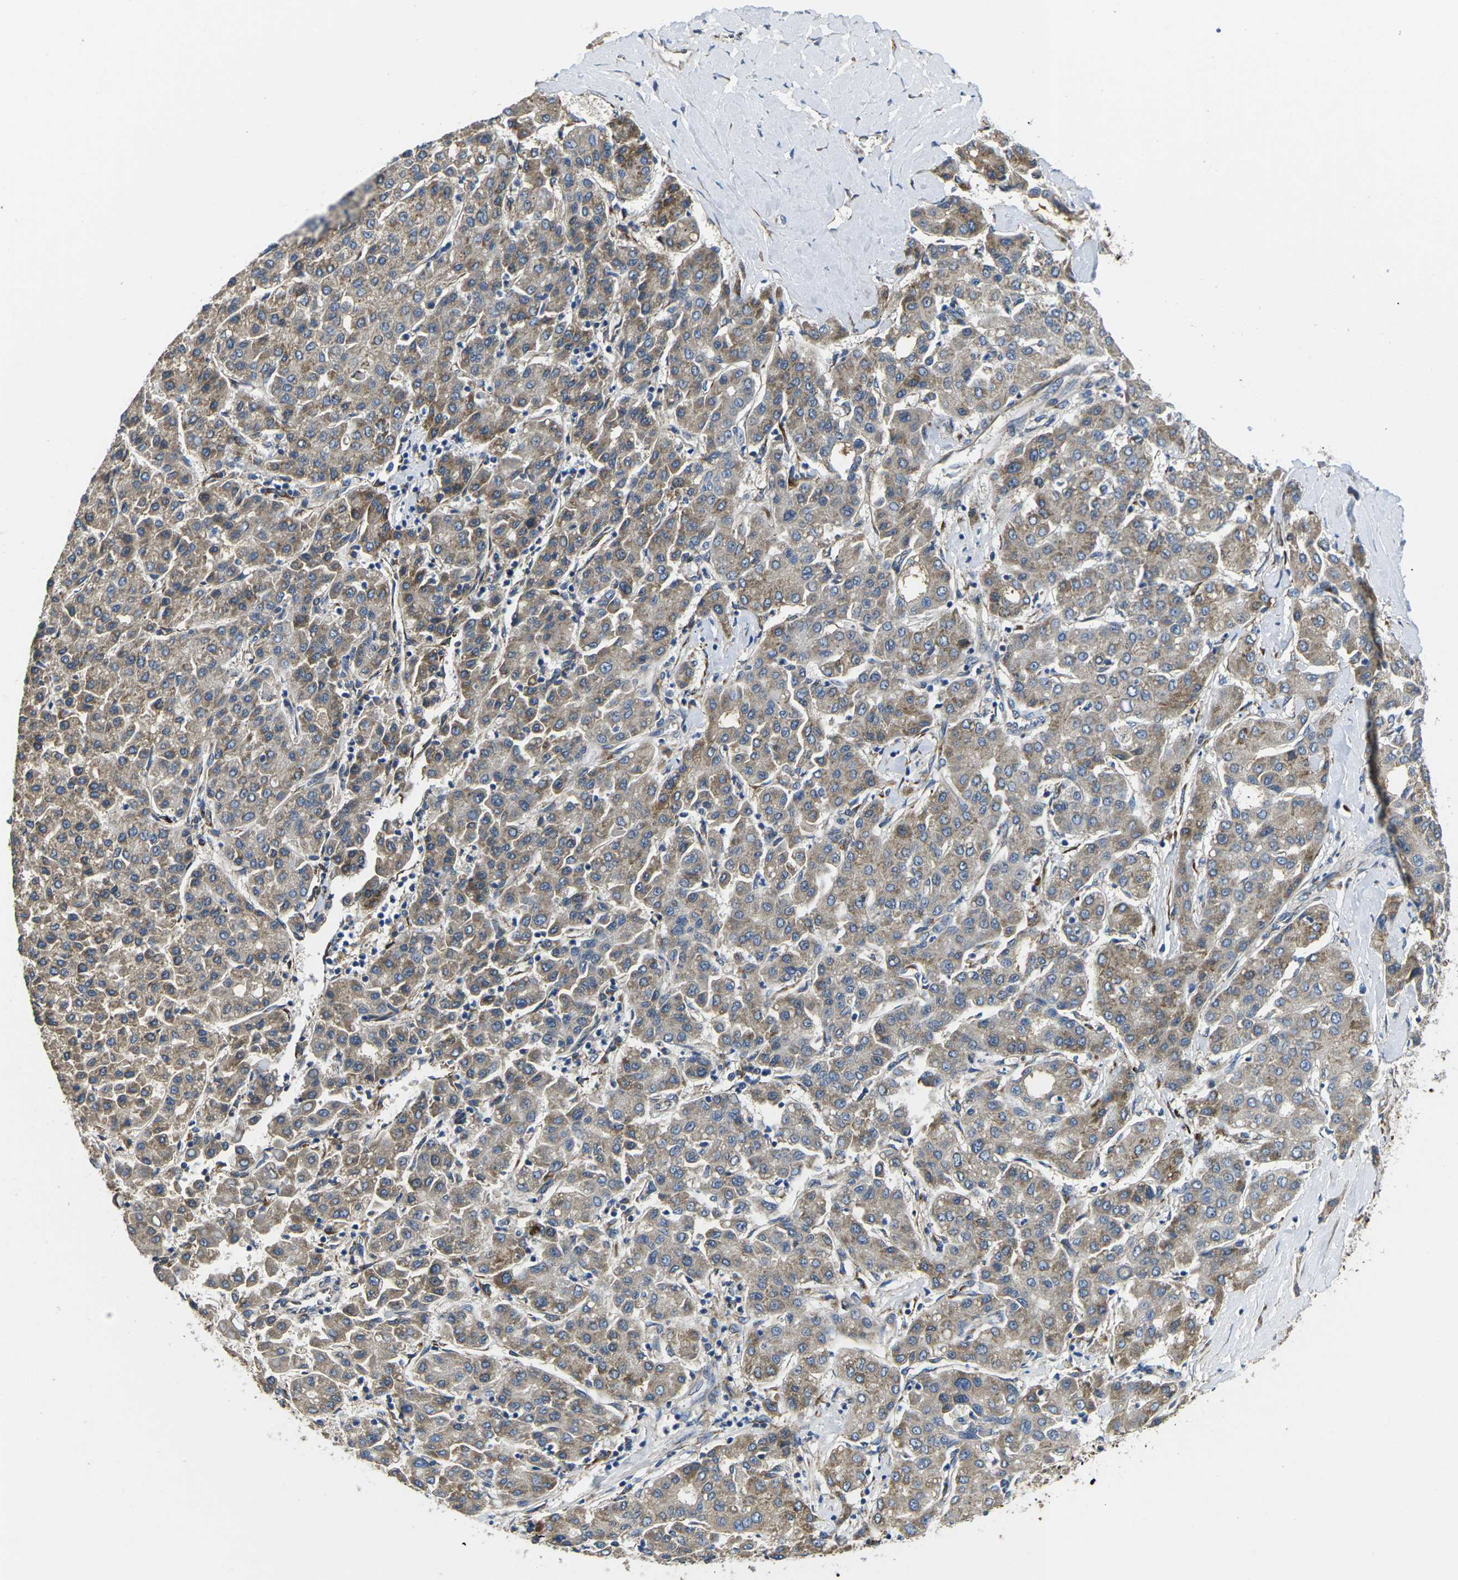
{"staining": {"intensity": "moderate", "quantity": ">75%", "location": "cytoplasmic/membranous"}, "tissue": "liver cancer", "cell_type": "Tumor cells", "image_type": "cancer", "snomed": [{"axis": "morphology", "description": "Carcinoma, Hepatocellular, NOS"}, {"axis": "topography", "description": "Liver"}], "caption": "IHC (DAB) staining of human liver cancer displays moderate cytoplasmic/membranous protein positivity in about >75% of tumor cells.", "gene": "PDZD8", "patient": {"sex": "male", "age": 65}}